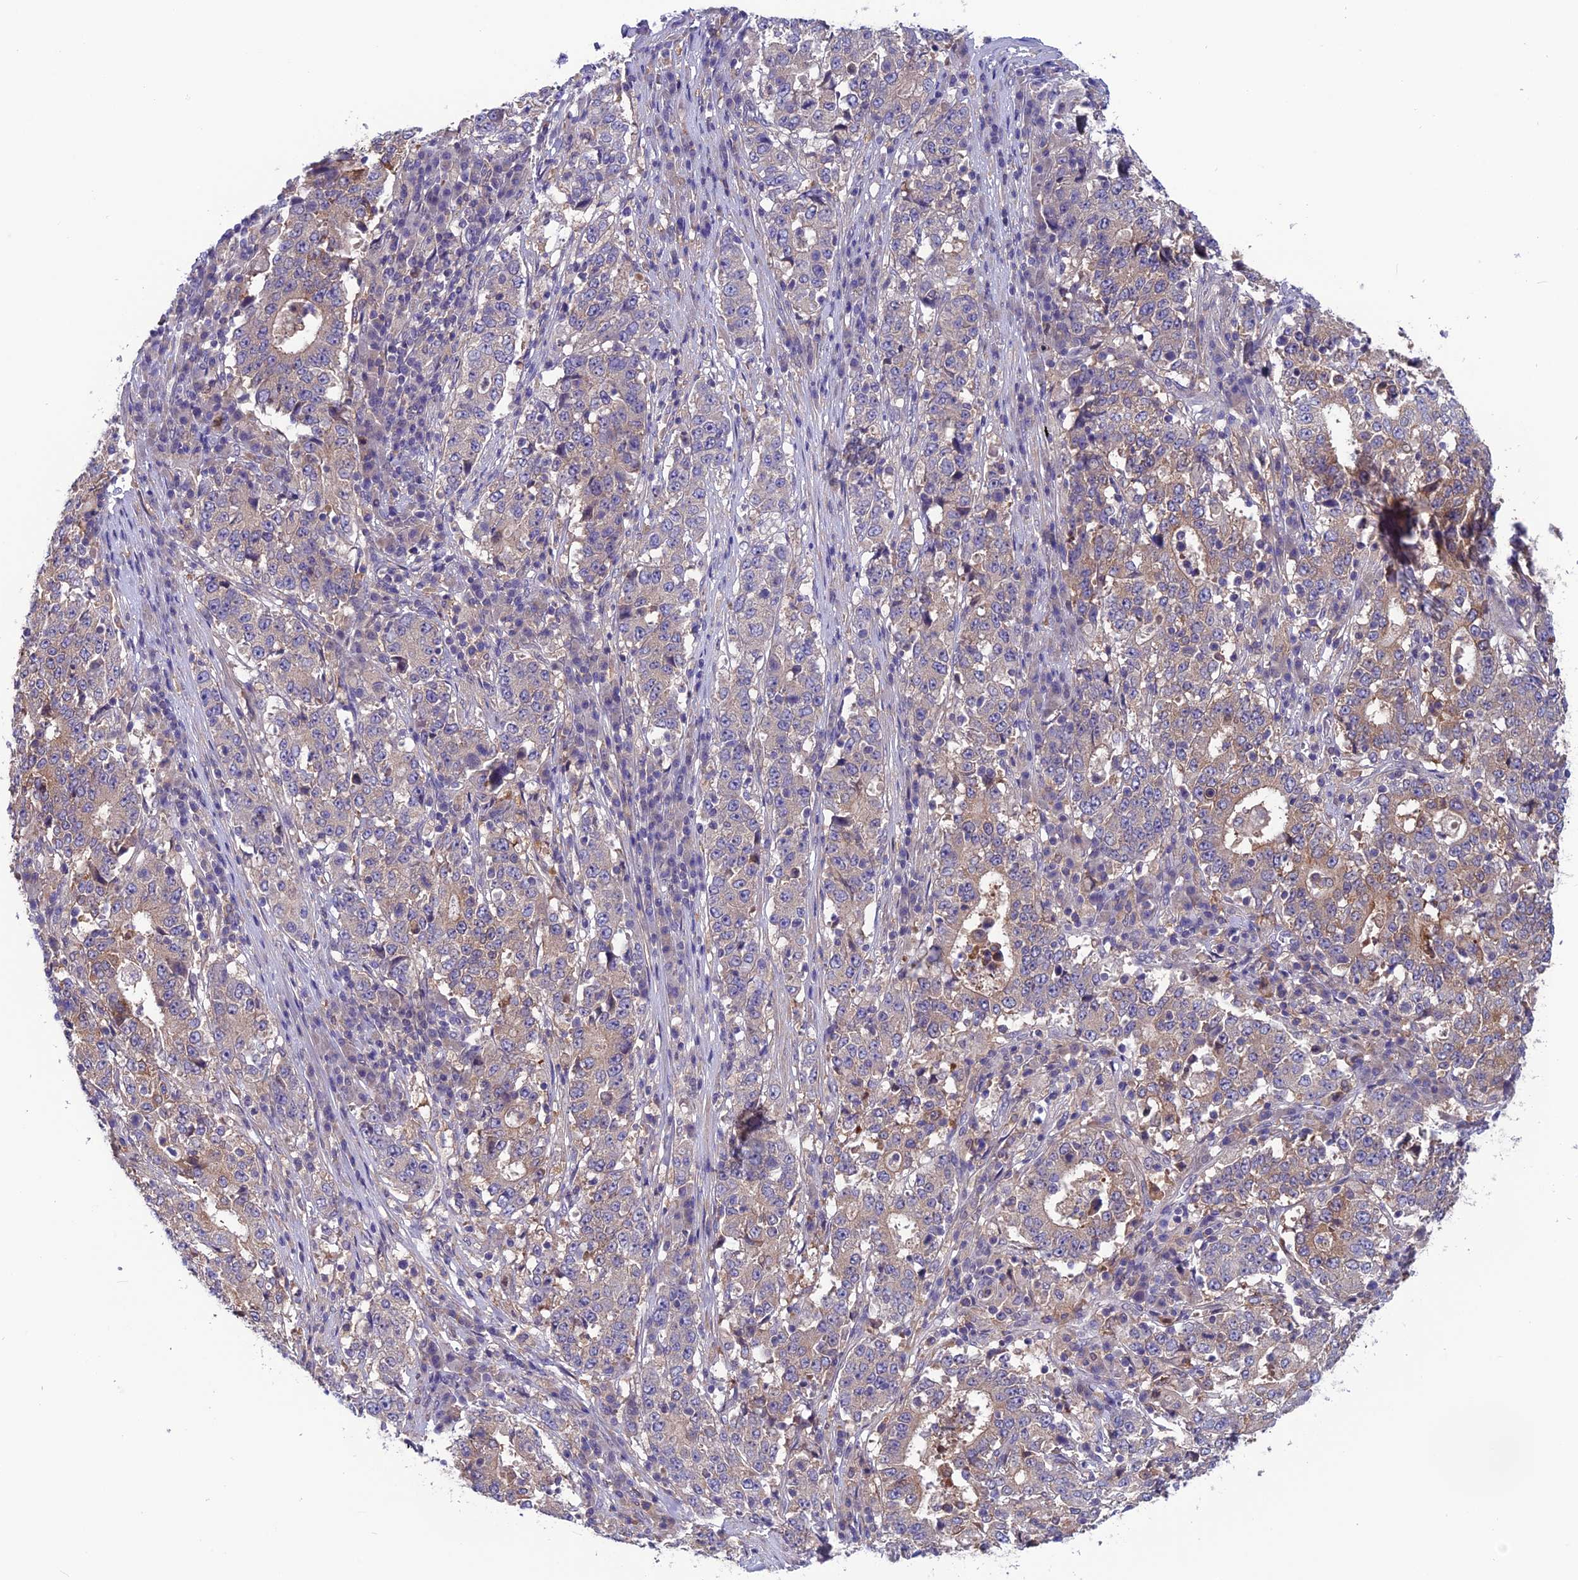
{"staining": {"intensity": "weak", "quantity": "25%-75%", "location": "cytoplasmic/membranous"}, "tissue": "stomach cancer", "cell_type": "Tumor cells", "image_type": "cancer", "snomed": [{"axis": "morphology", "description": "Adenocarcinoma, NOS"}, {"axis": "topography", "description": "Stomach"}], "caption": "Approximately 25%-75% of tumor cells in human stomach cancer display weak cytoplasmic/membranous protein positivity as visualized by brown immunohistochemical staining.", "gene": "MAST2", "patient": {"sex": "male", "age": 59}}